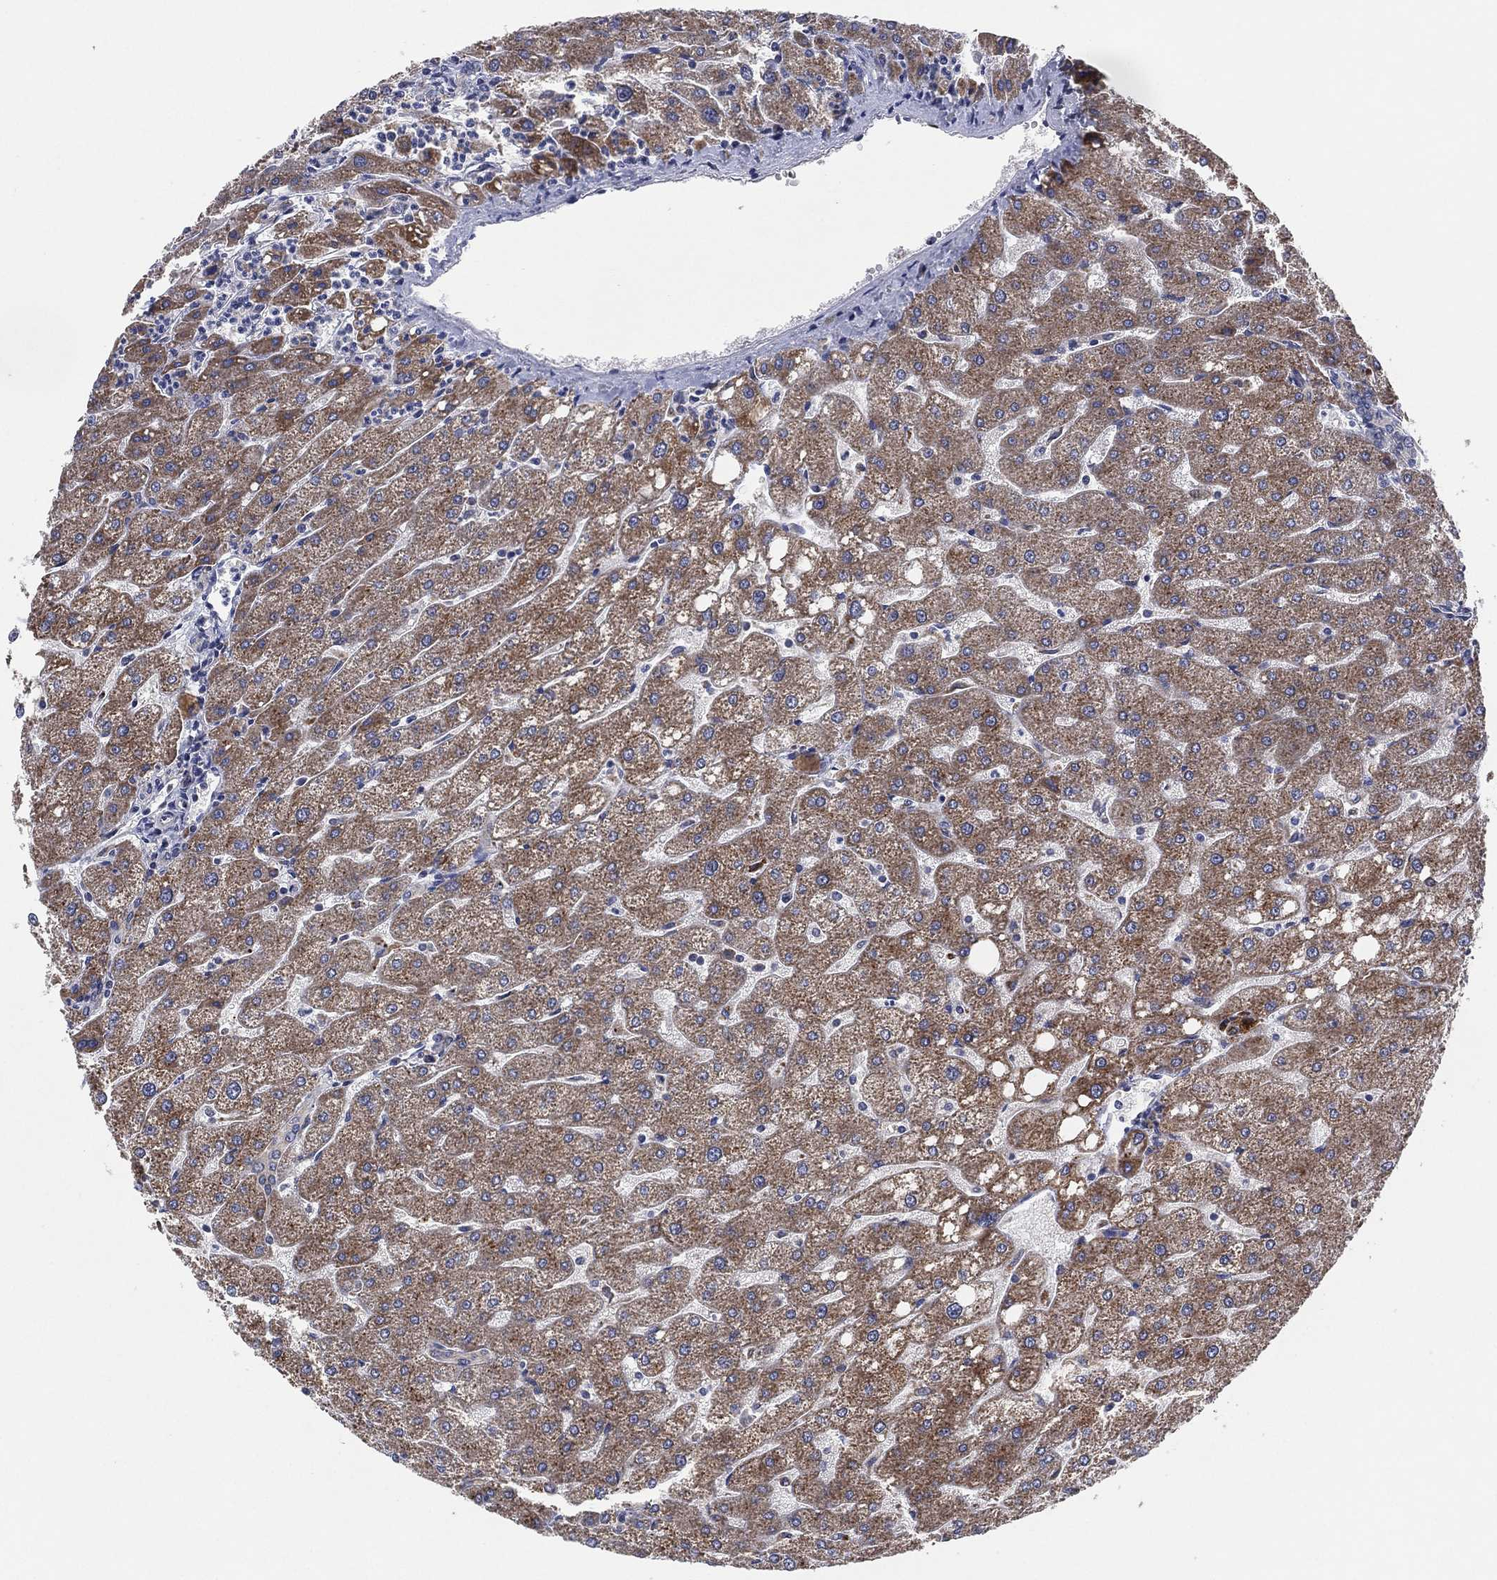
{"staining": {"intensity": "negative", "quantity": "none", "location": "none"}, "tissue": "liver", "cell_type": "Cholangiocytes", "image_type": "normal", "snomed": [{"axis": "morphology", "description": "Normal tissue, NOS"}, {"axis": "topography", "description": "Liver"}], "caption": "The micrograph exhibits no significant positivity in cholangiocytes of liver.", "gene": "FAM104A", "patient": {"sex": "male", "age": 67}}